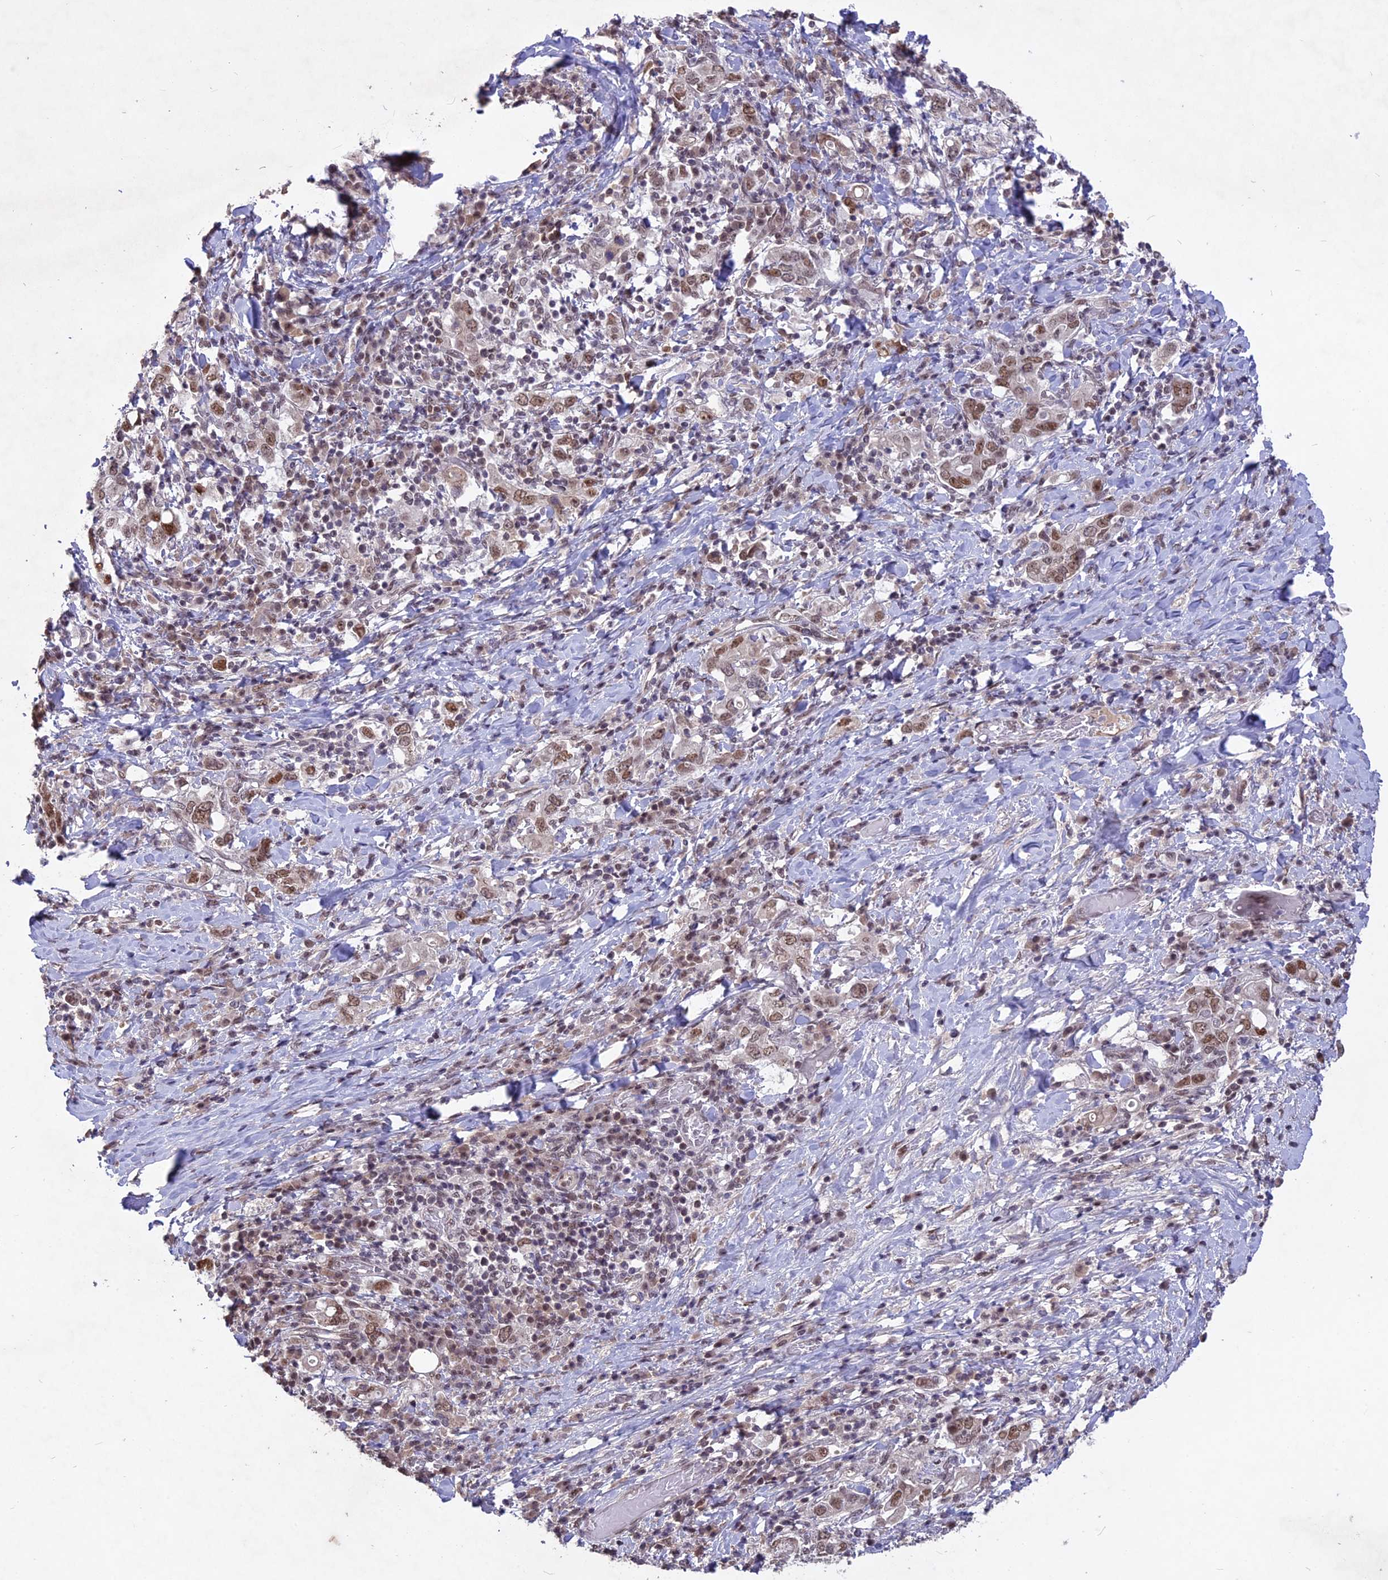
{"staining": {"intensity": "moderate", "quantity": ">75%", "location": "nuclear"}, "tissue": "stomach cancer", "cell_type": "Tumor cells", "image_type": "cancer", "snomed": [{"axis": "morphology", "description": "Adenocarcinoma, NOS"}, {"axis": "topography", "description": "Stomach, upper"}, {"axis": "topography", "description": "Stomach"}], "caption": "Brown immunohistochemical staining in stomach cancer reveals moderate nuclear positivity in approximately >75% of tumor cells.", "gene": "DIS3", "patient": {"sex": "male", "age": 62}}